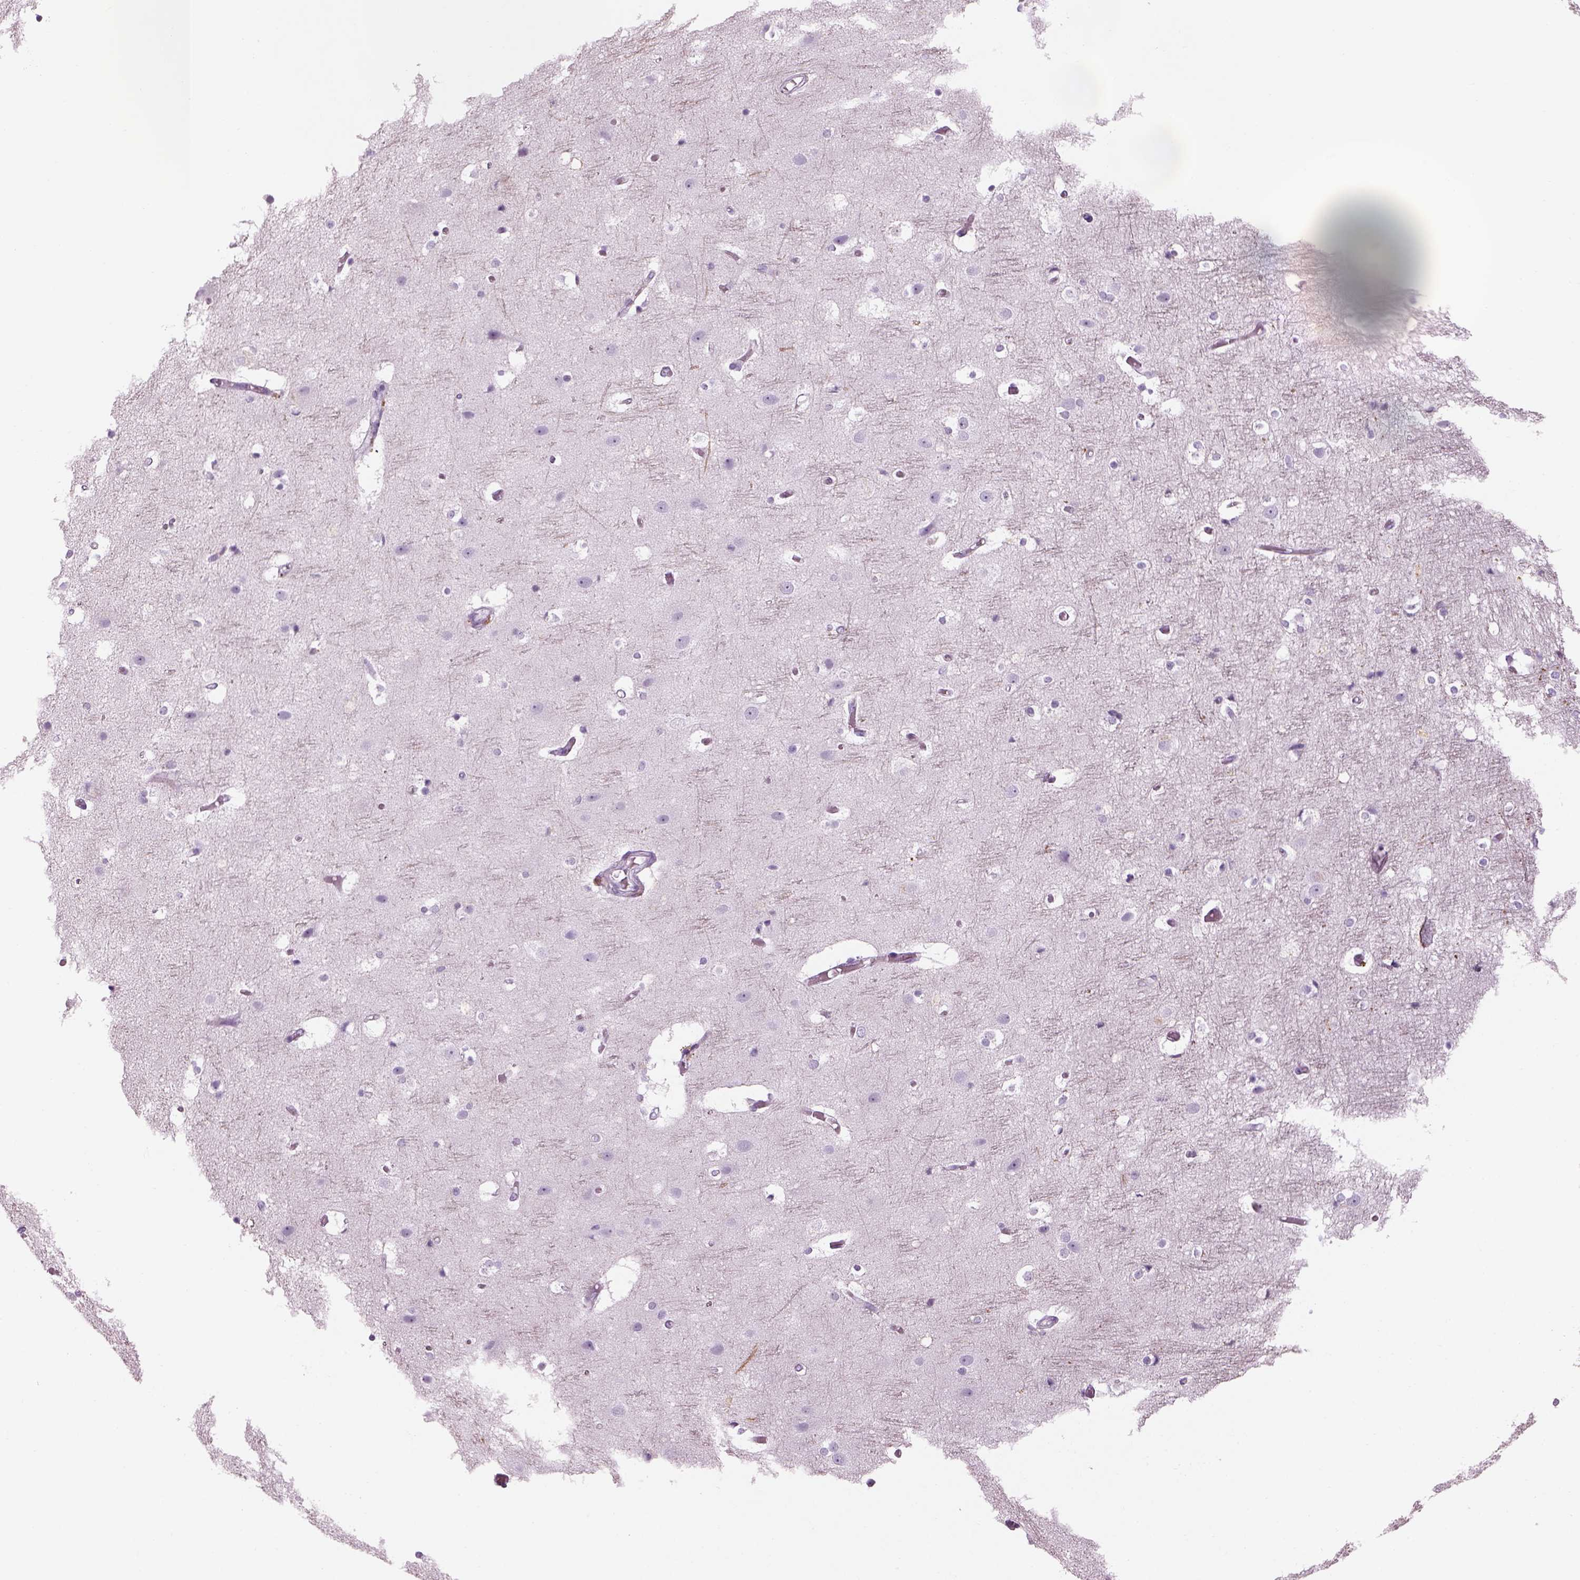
{"staining": {"intensity": "negative", "quantity": "none", "location": "none"}, "tissue": "cerebral cortex", "cell_type": "Endothelial cells", "image_type": "normal", "snomed": [{"axis": "morphology", "description": "Normal tissue, NOS"}, {"axis": "topography", "description": "Cerebral cortex"}], "caption": "Unremarkable cerebral cortex was stained to show a protein in brown. There is no significant positivity in endothelial cells. (Brightfield microscopy of DAB (3,3'-diaminobenzidine) immunohistochemistry at high magnification).", "gene": "SAG", "patient": {"sex": "female", "age": 52}}